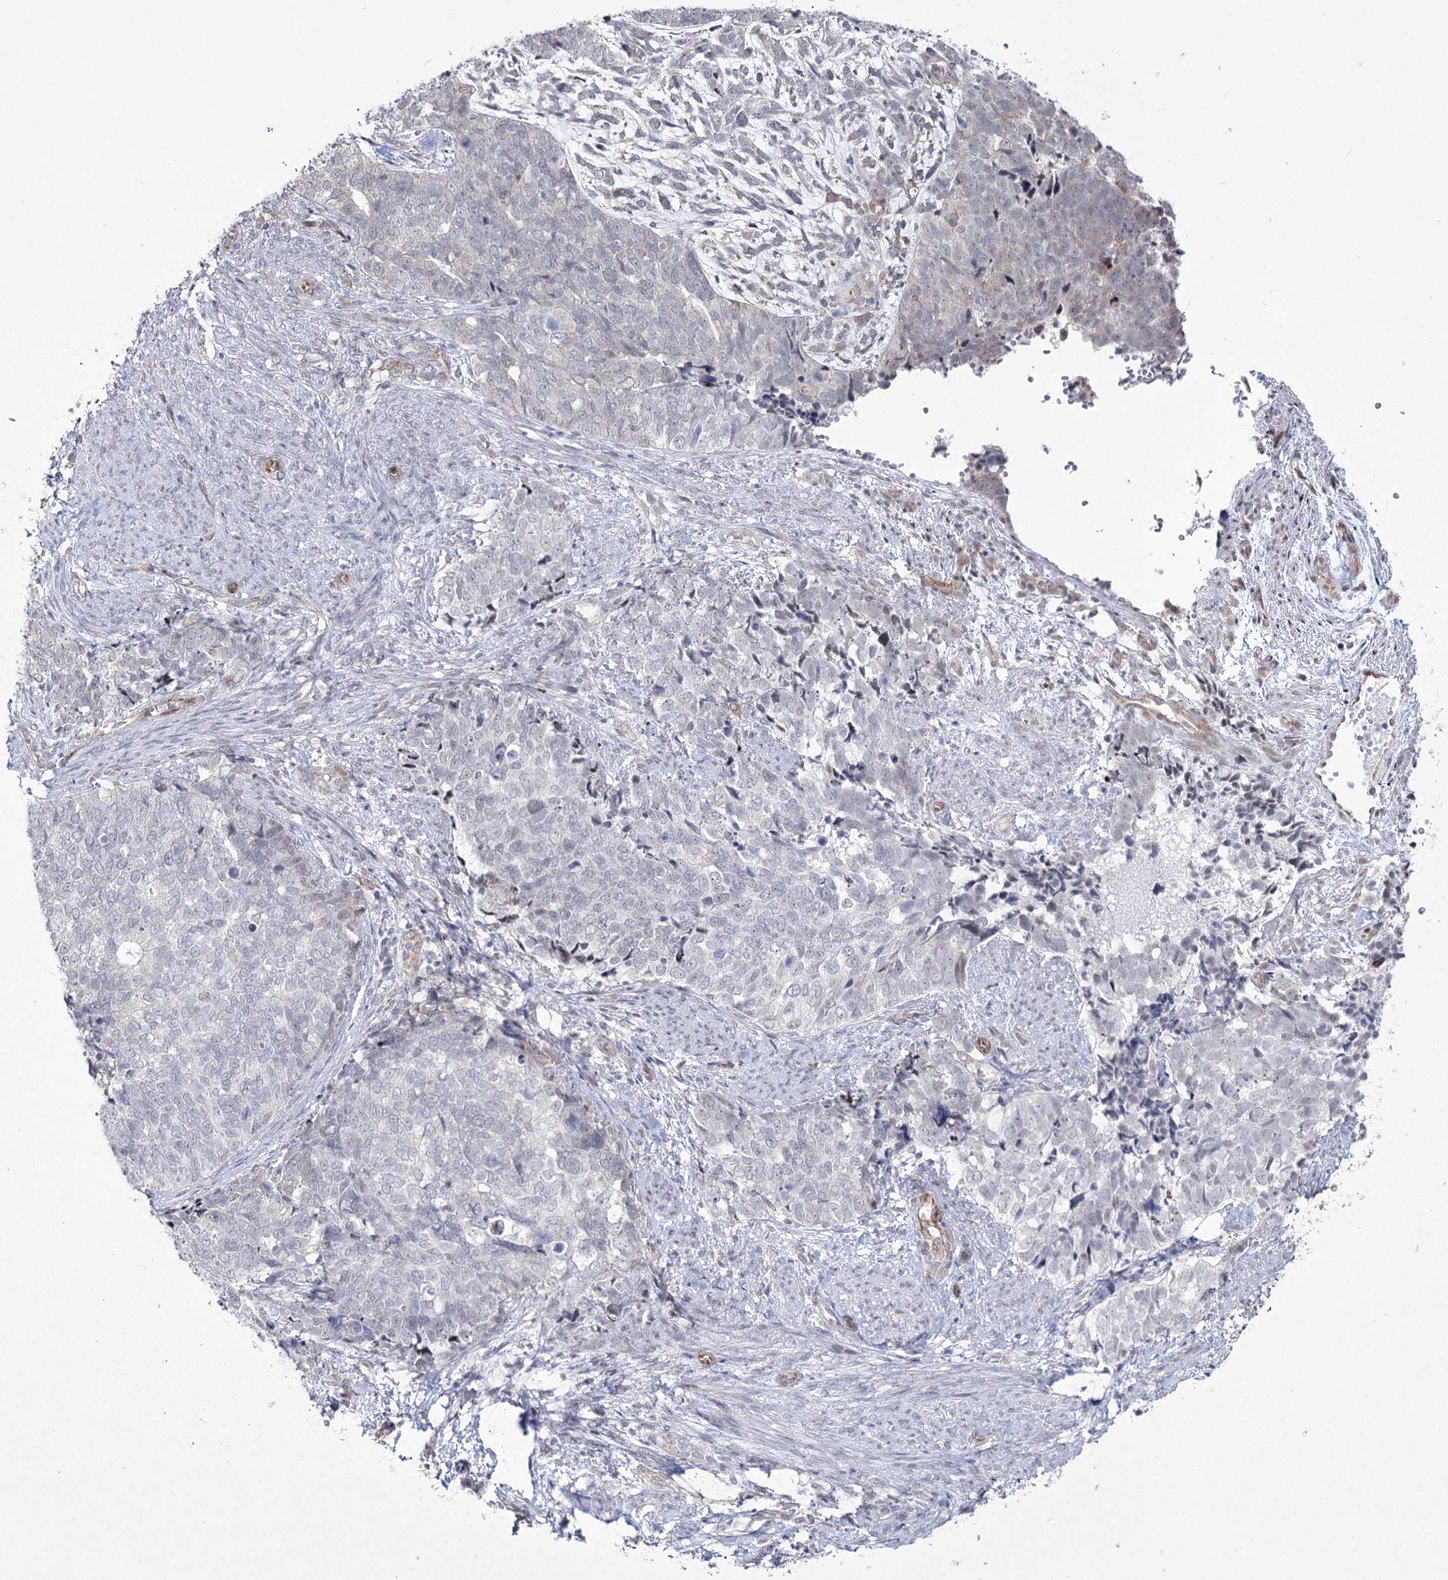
{"staining": {"intensity": "negative", "quantity": "none", "location": "none"}, "tissue": "cervical cancer", "cell_type": "Tumor cells", "image_type": "cancer", "snomed": [{"axis": "morphology", "description": "Squamous cell carcinoma, NOS"}, {"axis": "topography", "description": "Cervix"}], "caption": "Immunohistochemistry histopathology image of human squamous cell carcinoma (cervical) stained for a protein (brown), which reveals no positivity in tumor cells.", "gene": "YBX3", "patient": {"sex": "female", "age": 63}}